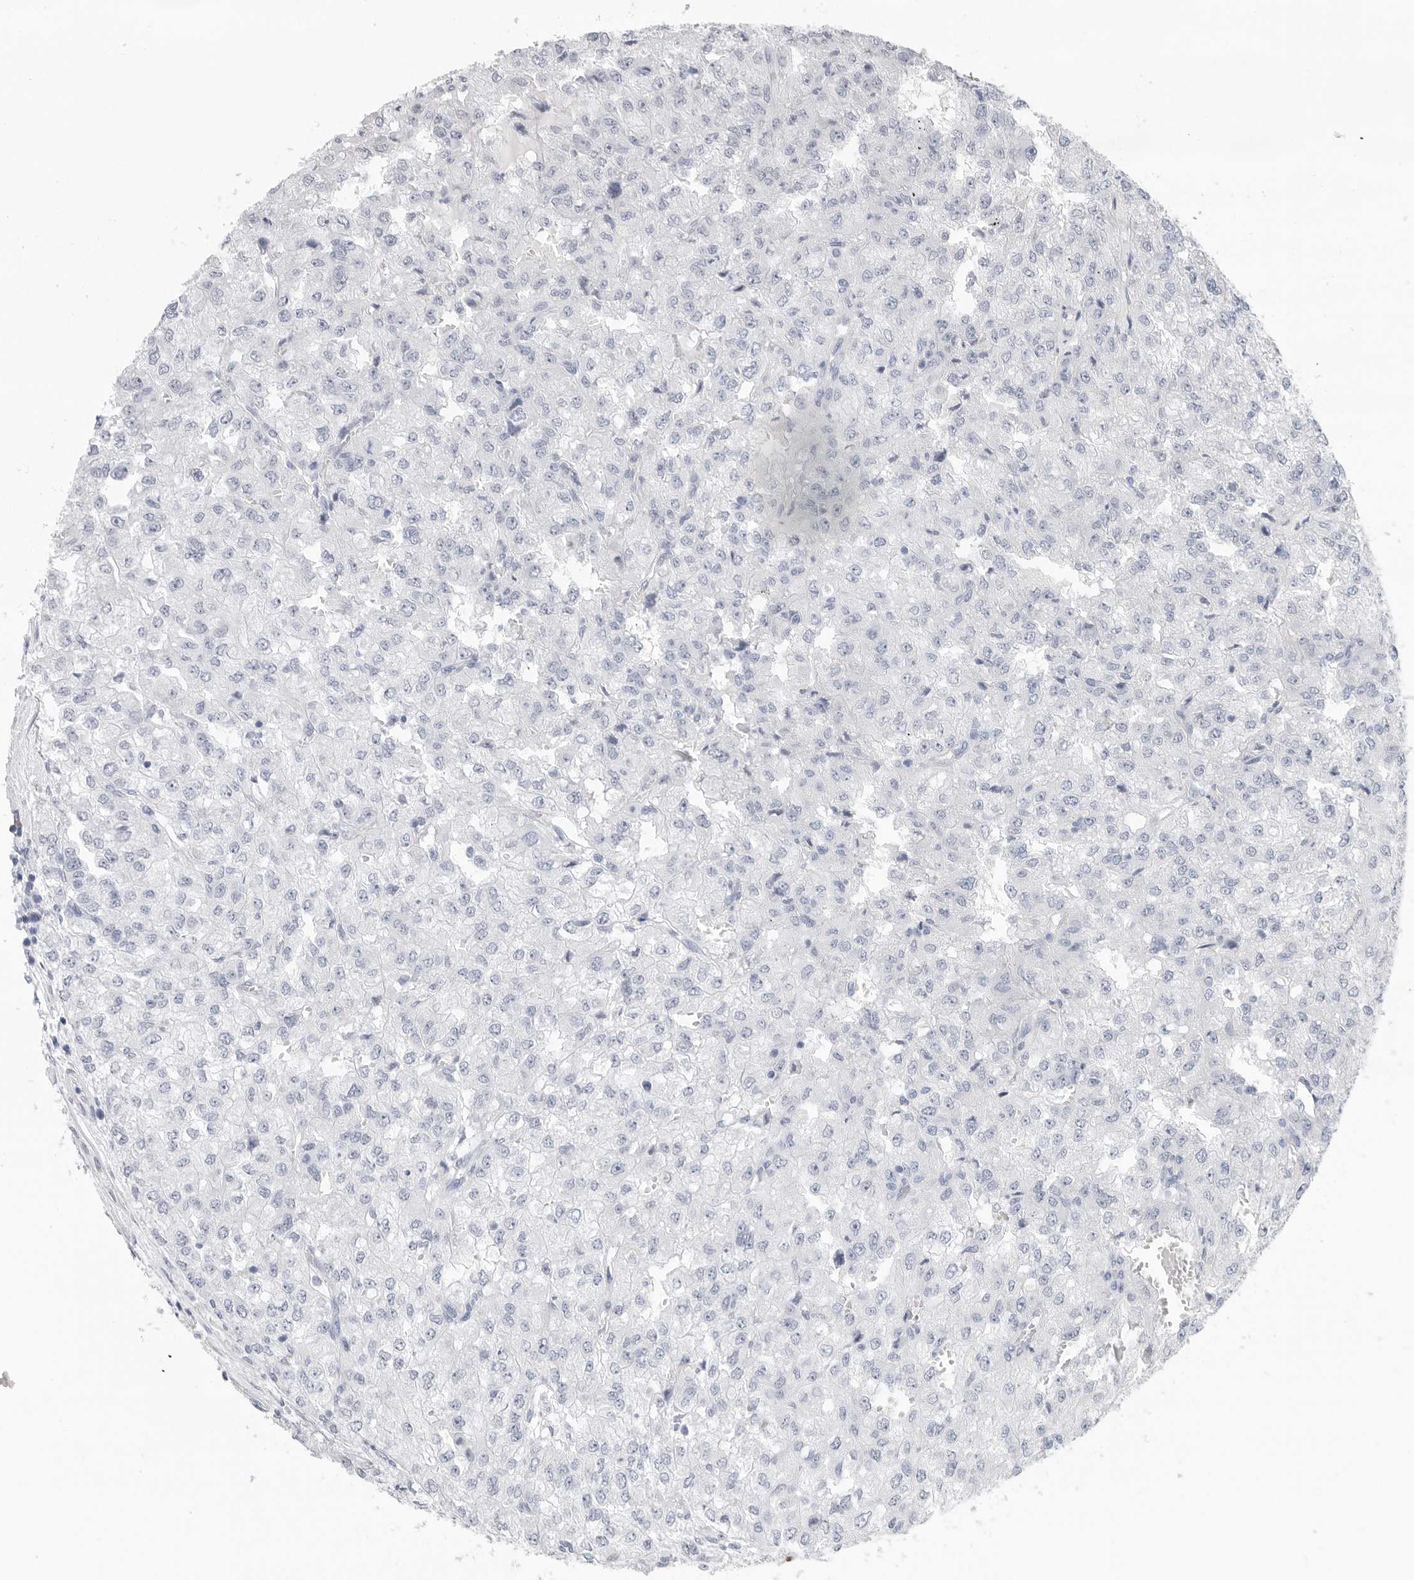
{"staining": {"intensity": "negative", "quantity": "none", "location": "none"}, "tissue": "renal cancer", "cell_type": "Tumor cells", "image_type": "cancer", "snomed": [{"axis": "morphology", "description": "Adenocarcinoma, NOS"}, {"axis": "topography", "description": "Kidney"}], "caption": "IHC of adenocarcinoma (renal) shows no positivity in tumor cells. Brightfield microscopy of IHC stained with DAB (3,3'-diaminobenzidine) (brown) and hematoxylin (blue), captured at high magnification.", "gene": "ARHGEF10", "patient": {"sex": "female", "age": 54}}